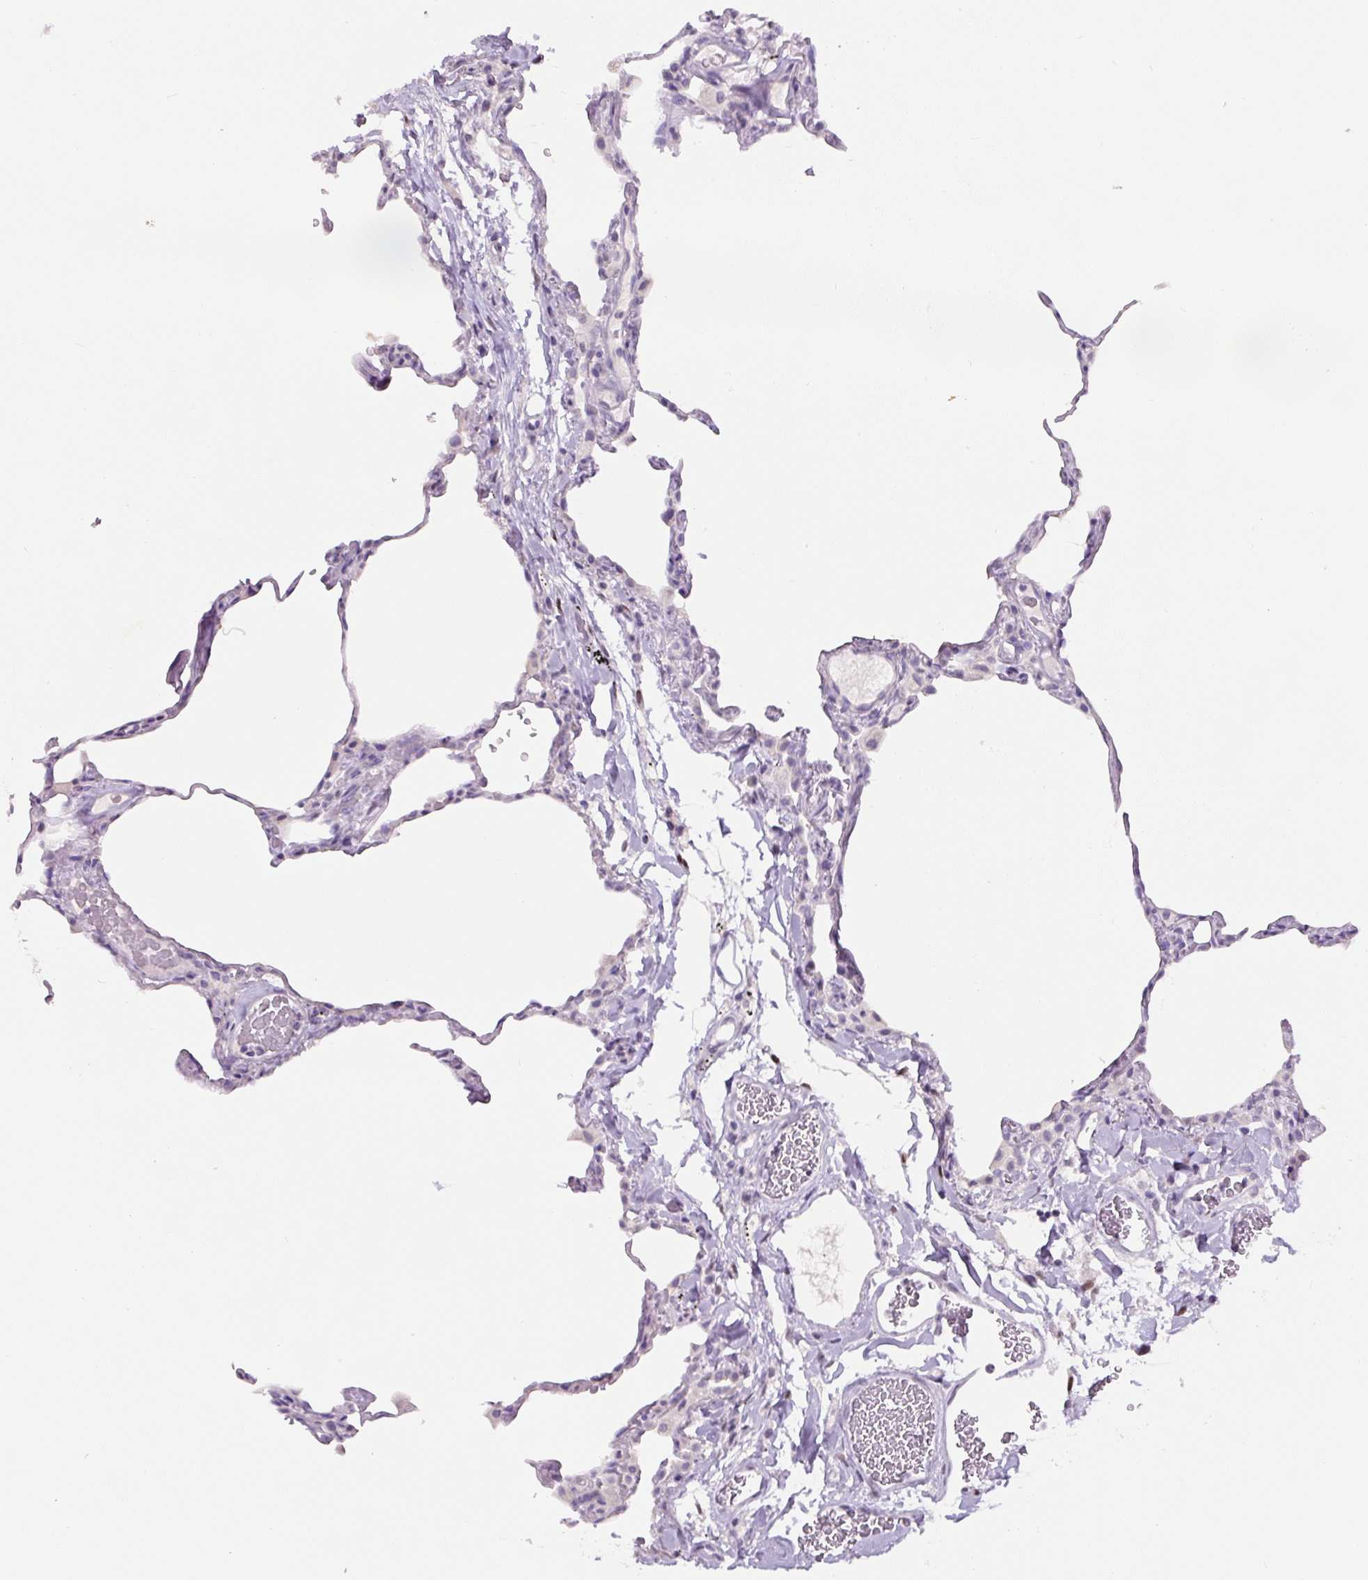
{"staining": {"intensity": "negative", "quantity": "none", "location": "none"}, "tissue": "lung", "cell_type": "Alveolar cells", "image_type": "normal", "snomed": [{"axis": "morphology", "description": "Normal tissue, NOS"}, {"axis": "topography", "description": "Lung"}], "caption": "This is a photomicrograph of immunohistochemistry (IHC) staining of benign lung, which shows no positivity in alveolar cells. The staining was performed using DAB to visualize the protein expression in brown, while the nuclei were stained in blue with hematoxylin (Magnification: 20x).", "gene": "SIX1", "patient": {"sex": "female", "age": 57}}